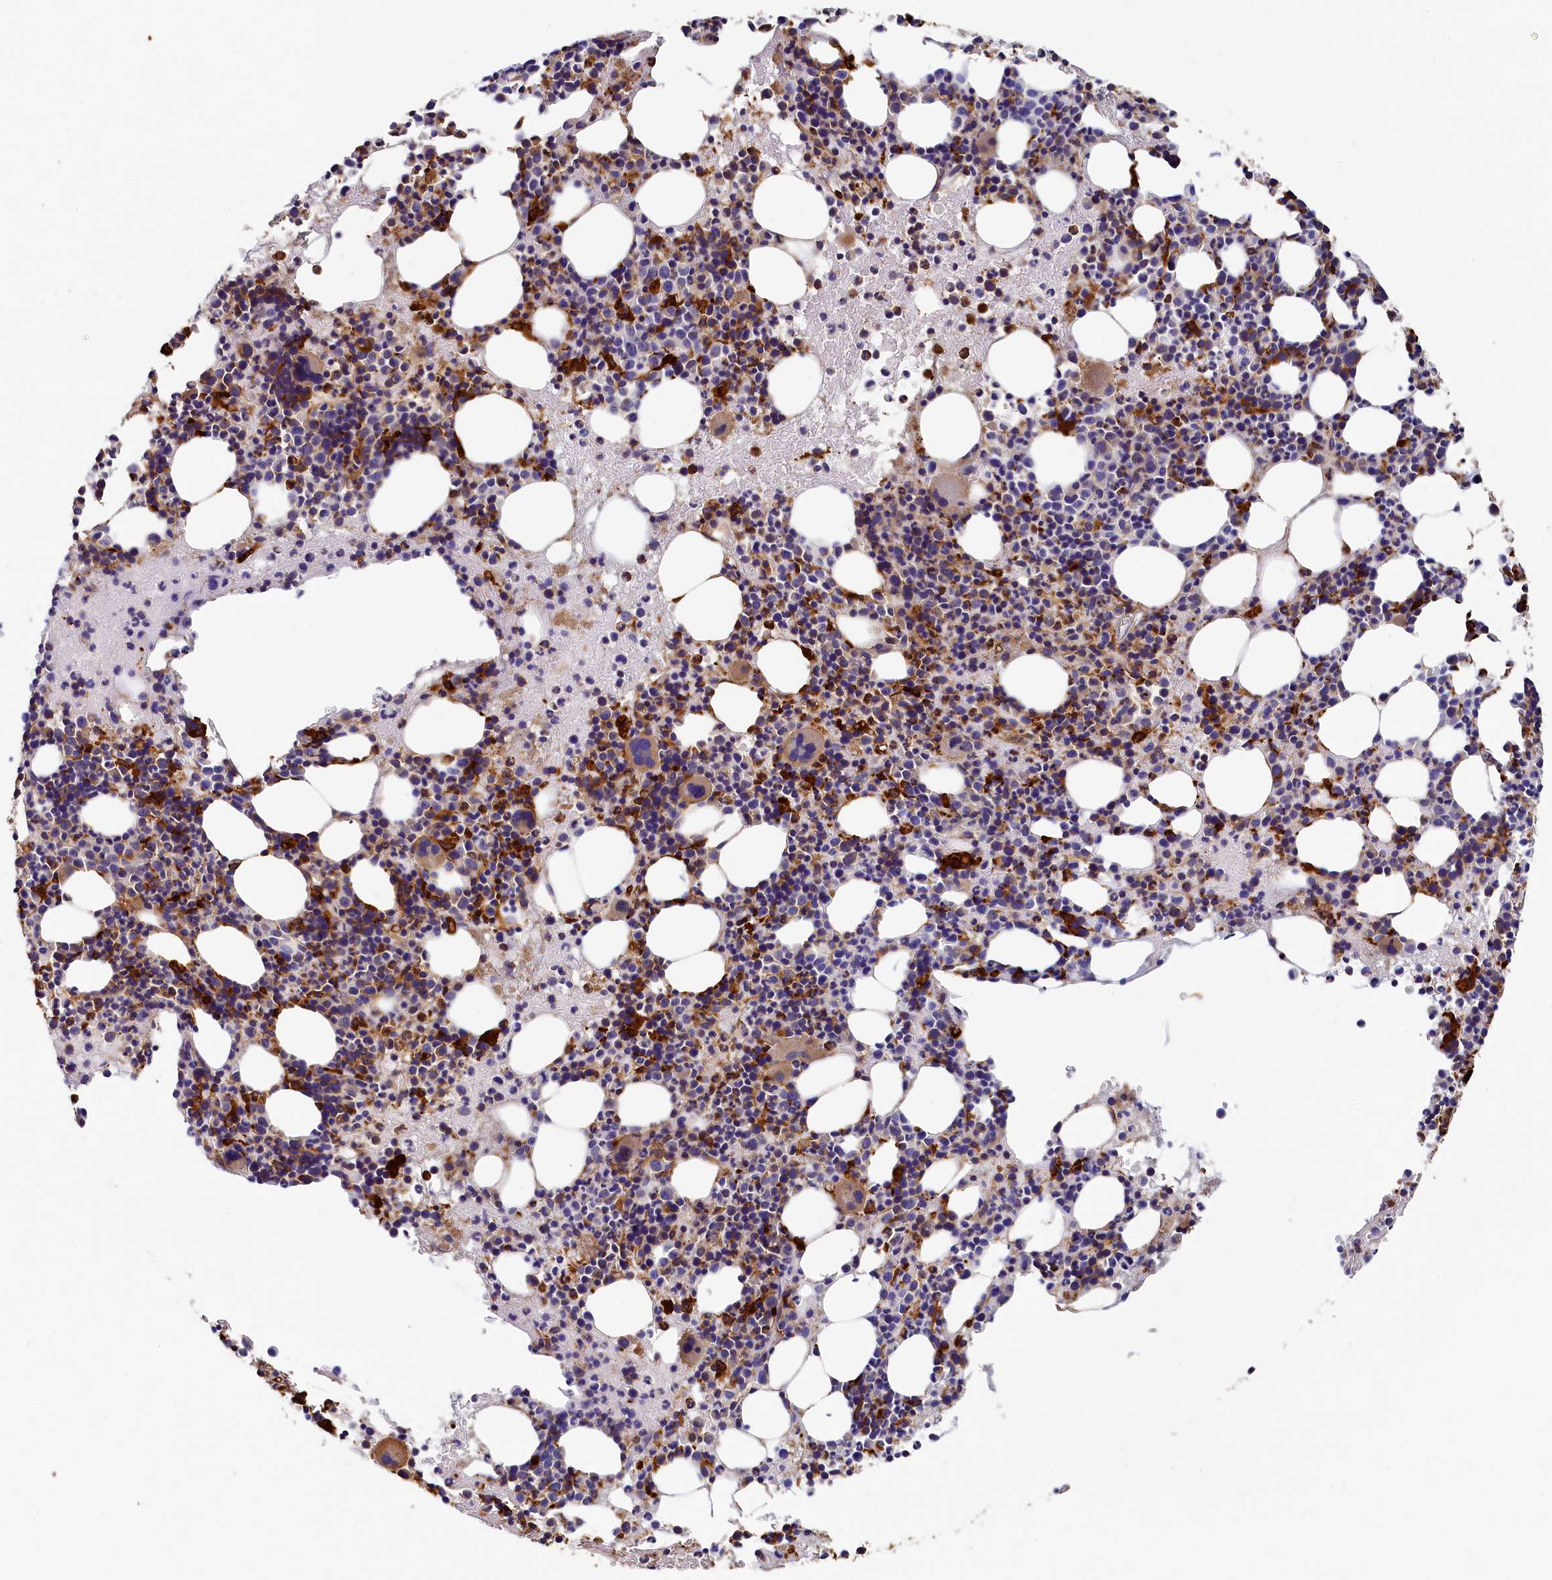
{"staining": {"intensity": "moderate", "quantity": "<25%", "location": "cytoplasmic/membranous"}, "tissue": "bone marrow", "cell_type": "Hematopoietic cells", "image_type": "normal", "snomed": [{"axis": "morphology", "description": "Normal tissue, NOS"}, {"axis": "topography", "description": "Bone marrow"}], "caption": "Bone marrow stained with IHC displays moderate cytoplasmic/membranous expression in approximately <25% of hematopoietic cells.", "gene": "SEC31B", "patient": {"sex": "male", "age": 51}}